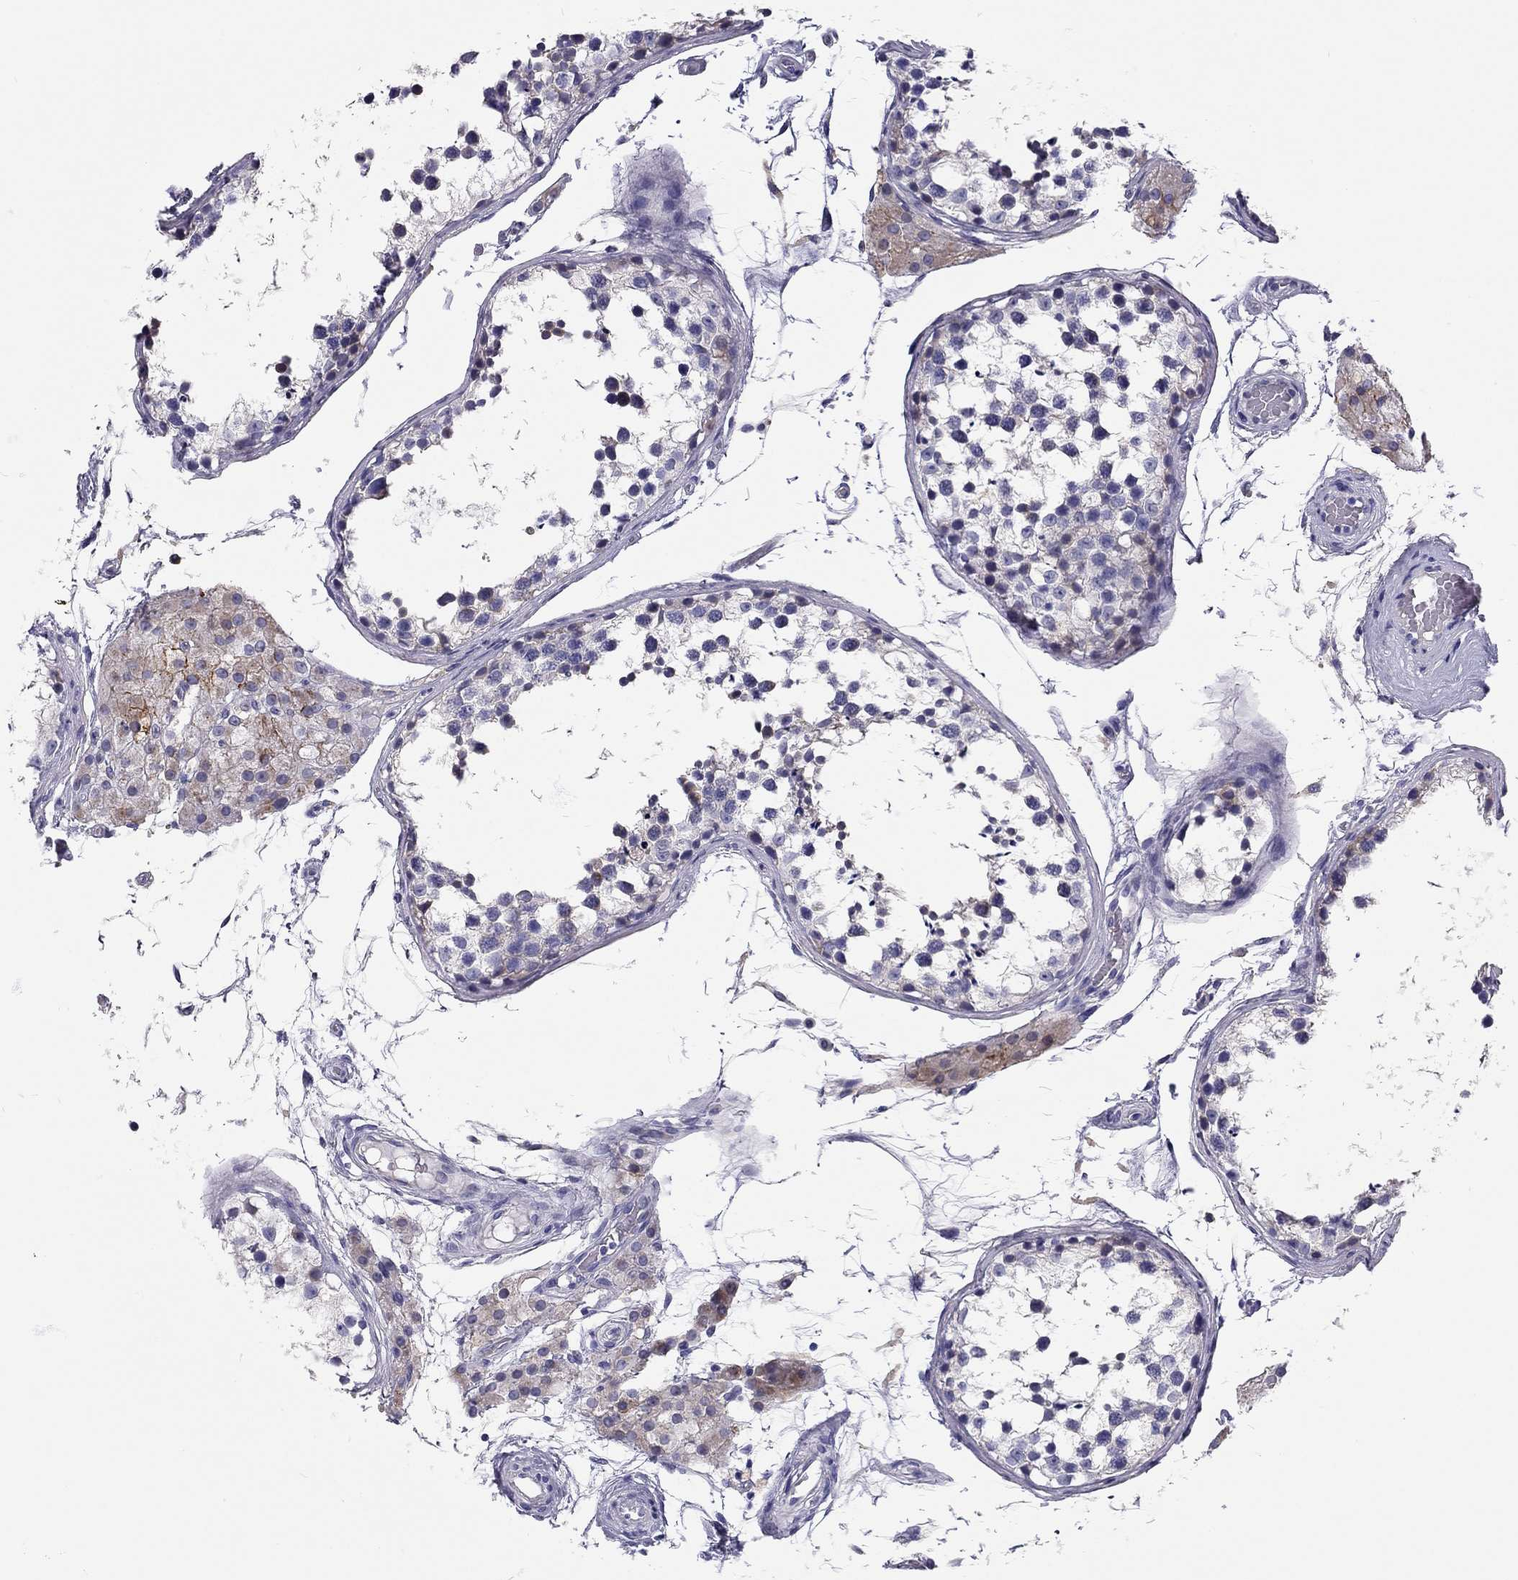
{"staining": {"intensity": "negative", "quantity": "none", "location": "none"}, "tissue": "testis", "cell_type": "Cells in seminiferous ducts", "image_type": "normal", "snomed": [{"axis": "morphology", "description": "Normal tissue, NOS"}, {"axis": "morphology", "description": "Seminoma, NOS"}, {"axis": "topography", "description": "Testis"}], "caption": "An immunohistochemistry histopathology image of unremarkable testis is shown. There is no staining in cells in seminiferous ducts of testis. Brightfield microscopy of immunohistochemistry stained with DAB (3,3'-diaminobenzidine) (brown) and hematoxylin (blue), captured at high magnification.", "gene": "SCARB1", "patient": {"sex": "male", "age": 65}}